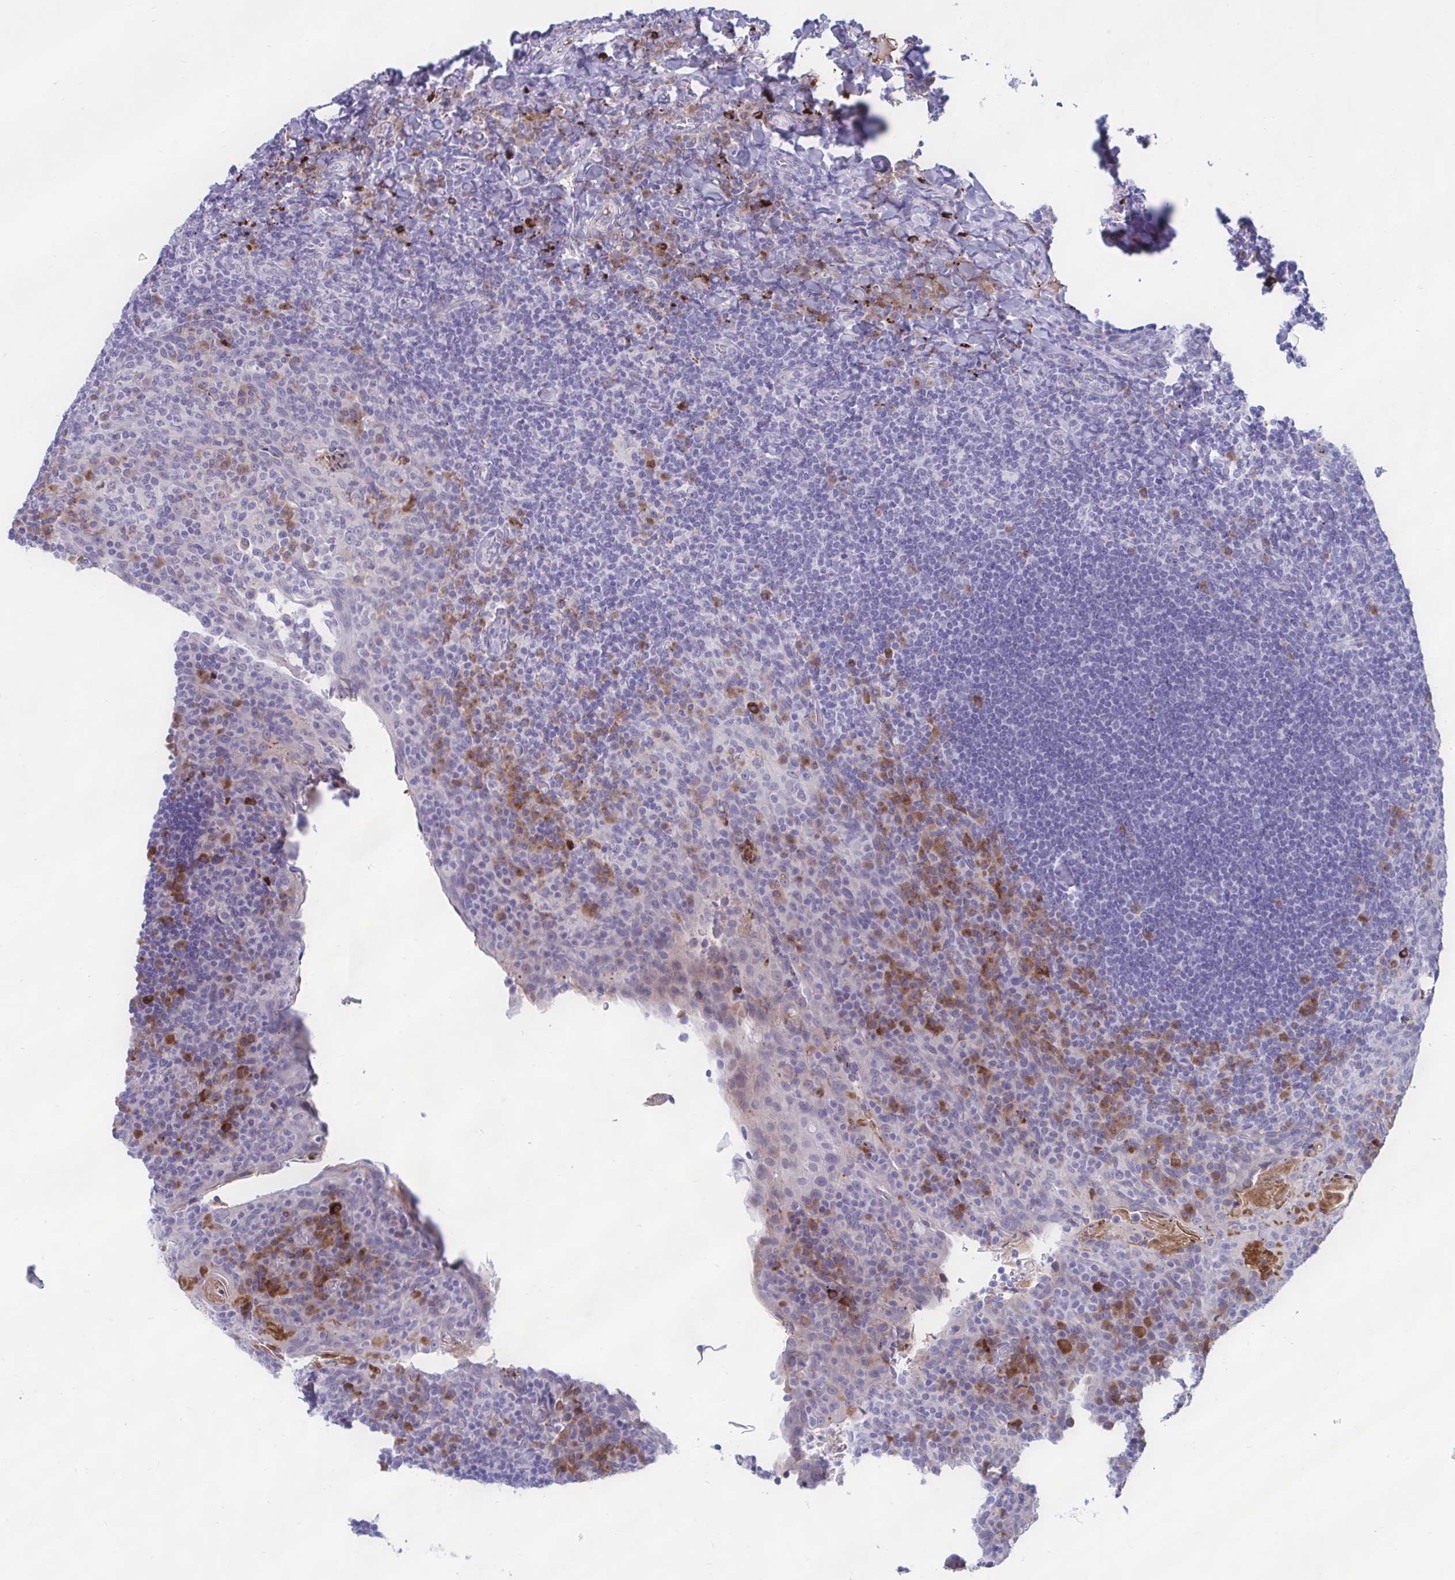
{"staining": {"intensity": "negative", "quantity": "none", "location": "none"}, "tissue": "tonsil", "cell_type": "Germinal center cells", "image_type": "normal", "snomed": [{"axis": "morphology", "description": "Normal tissue, NOS"}, {"axis": "topography", "description": "Tonsil"}], "caption": "Histopathology image shows no protein expression in germinal center cells of normal tonsil.", "gene": "FAM219B", "patient": {"sex": "male", "age": 17}}